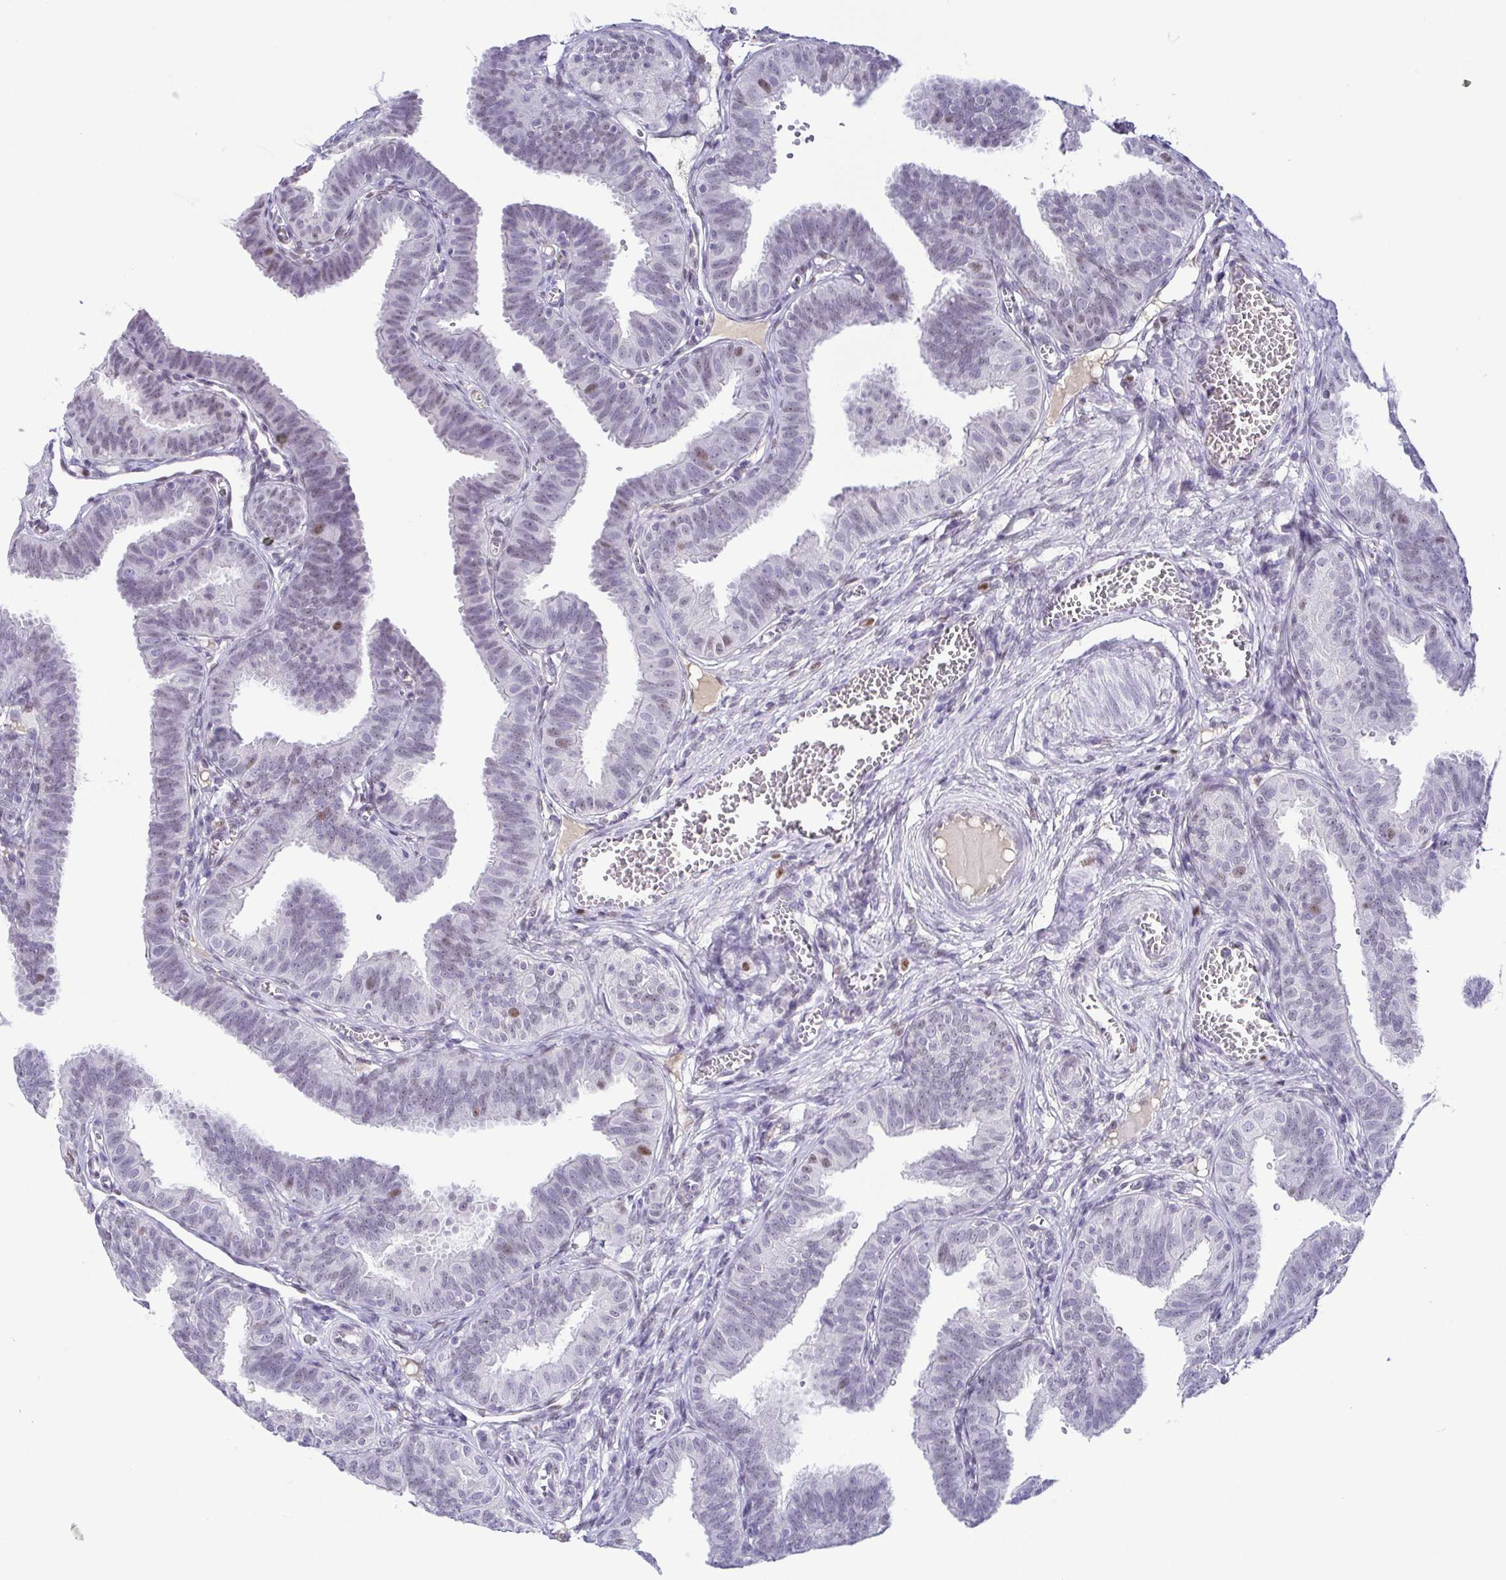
{"staining": {"intensity": "moderate", "quantity": "<25%", "location": "nuclear"}, "tissue": "fallopian tube", "cell_type": "Glandular cells", "image_type": "normal", "snomed": [{"axis": "morphology", "description": "Normal tissue, NOS"}, {"axis": "topography", "description": "Fallopian tube"}], "caption": "This photomicrograph demonstrates immunohistochemistry (IHC) staining of benign human fallopian tube, with low moderate nuclear staining in about <25% of glandular cells.", "gene": "TCF3", "patient": {"sex": "female", "age": 25}}